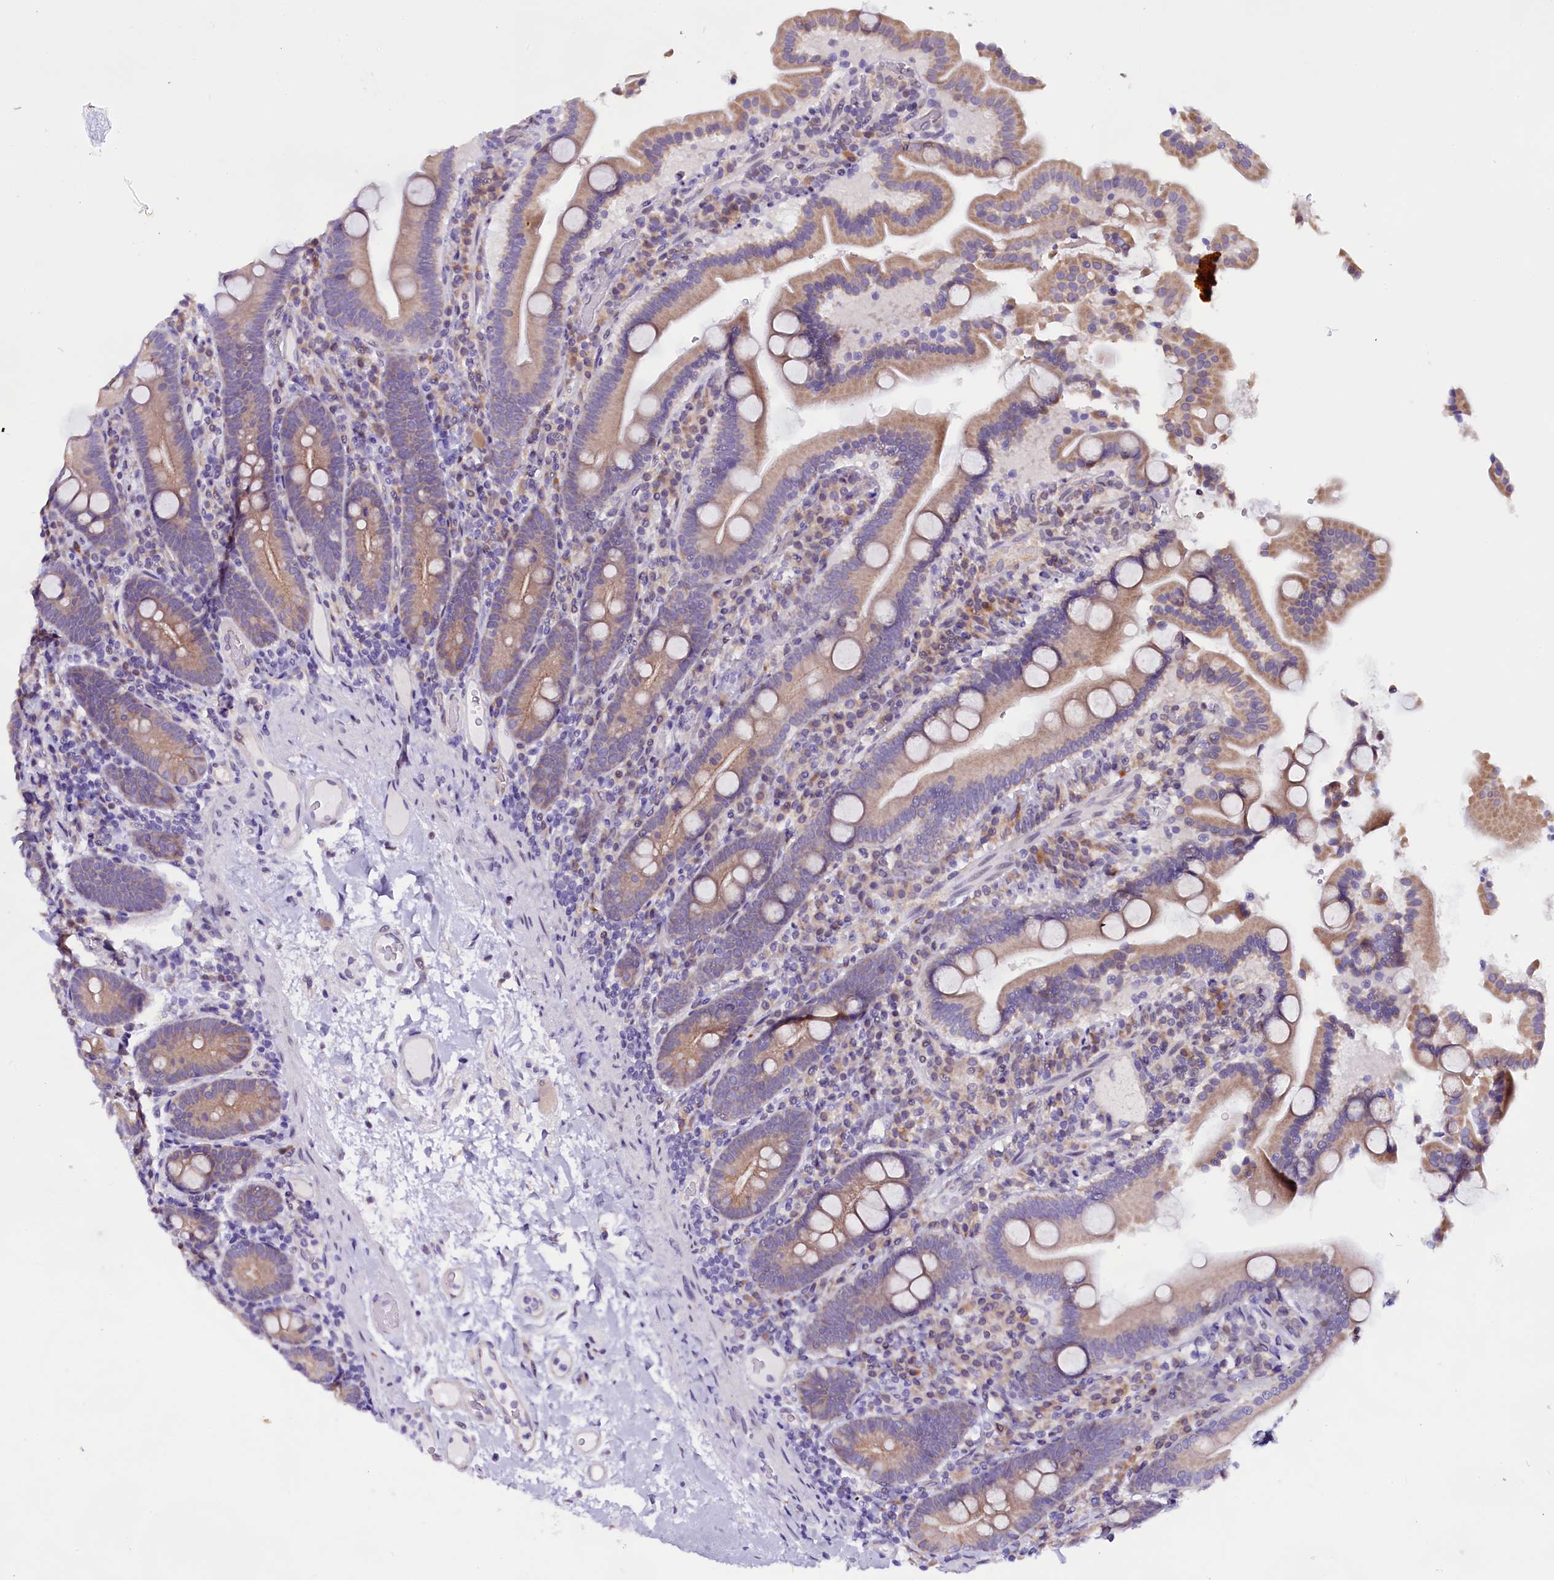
{"staining": {"intensity": "weak", "quantity": "25%-75%", "location": "cytoplasmic/membranous"}, "tissue": "duodenum", "cell_type": "Glandular cells", "image_type": "normal", "snomed": [{"axis": "morphology", "description": "Normal tissue, NOS"}, {"axis": "topography", "description": "Duodenum"}], "caption": "Glandular cells show low levels of weak cytoplasmic/membranous positivity in about 25%-75% of cells in unremarkable duodenum.", "gene": "UACA", "patient": {"sex": "male", "age": 55}}